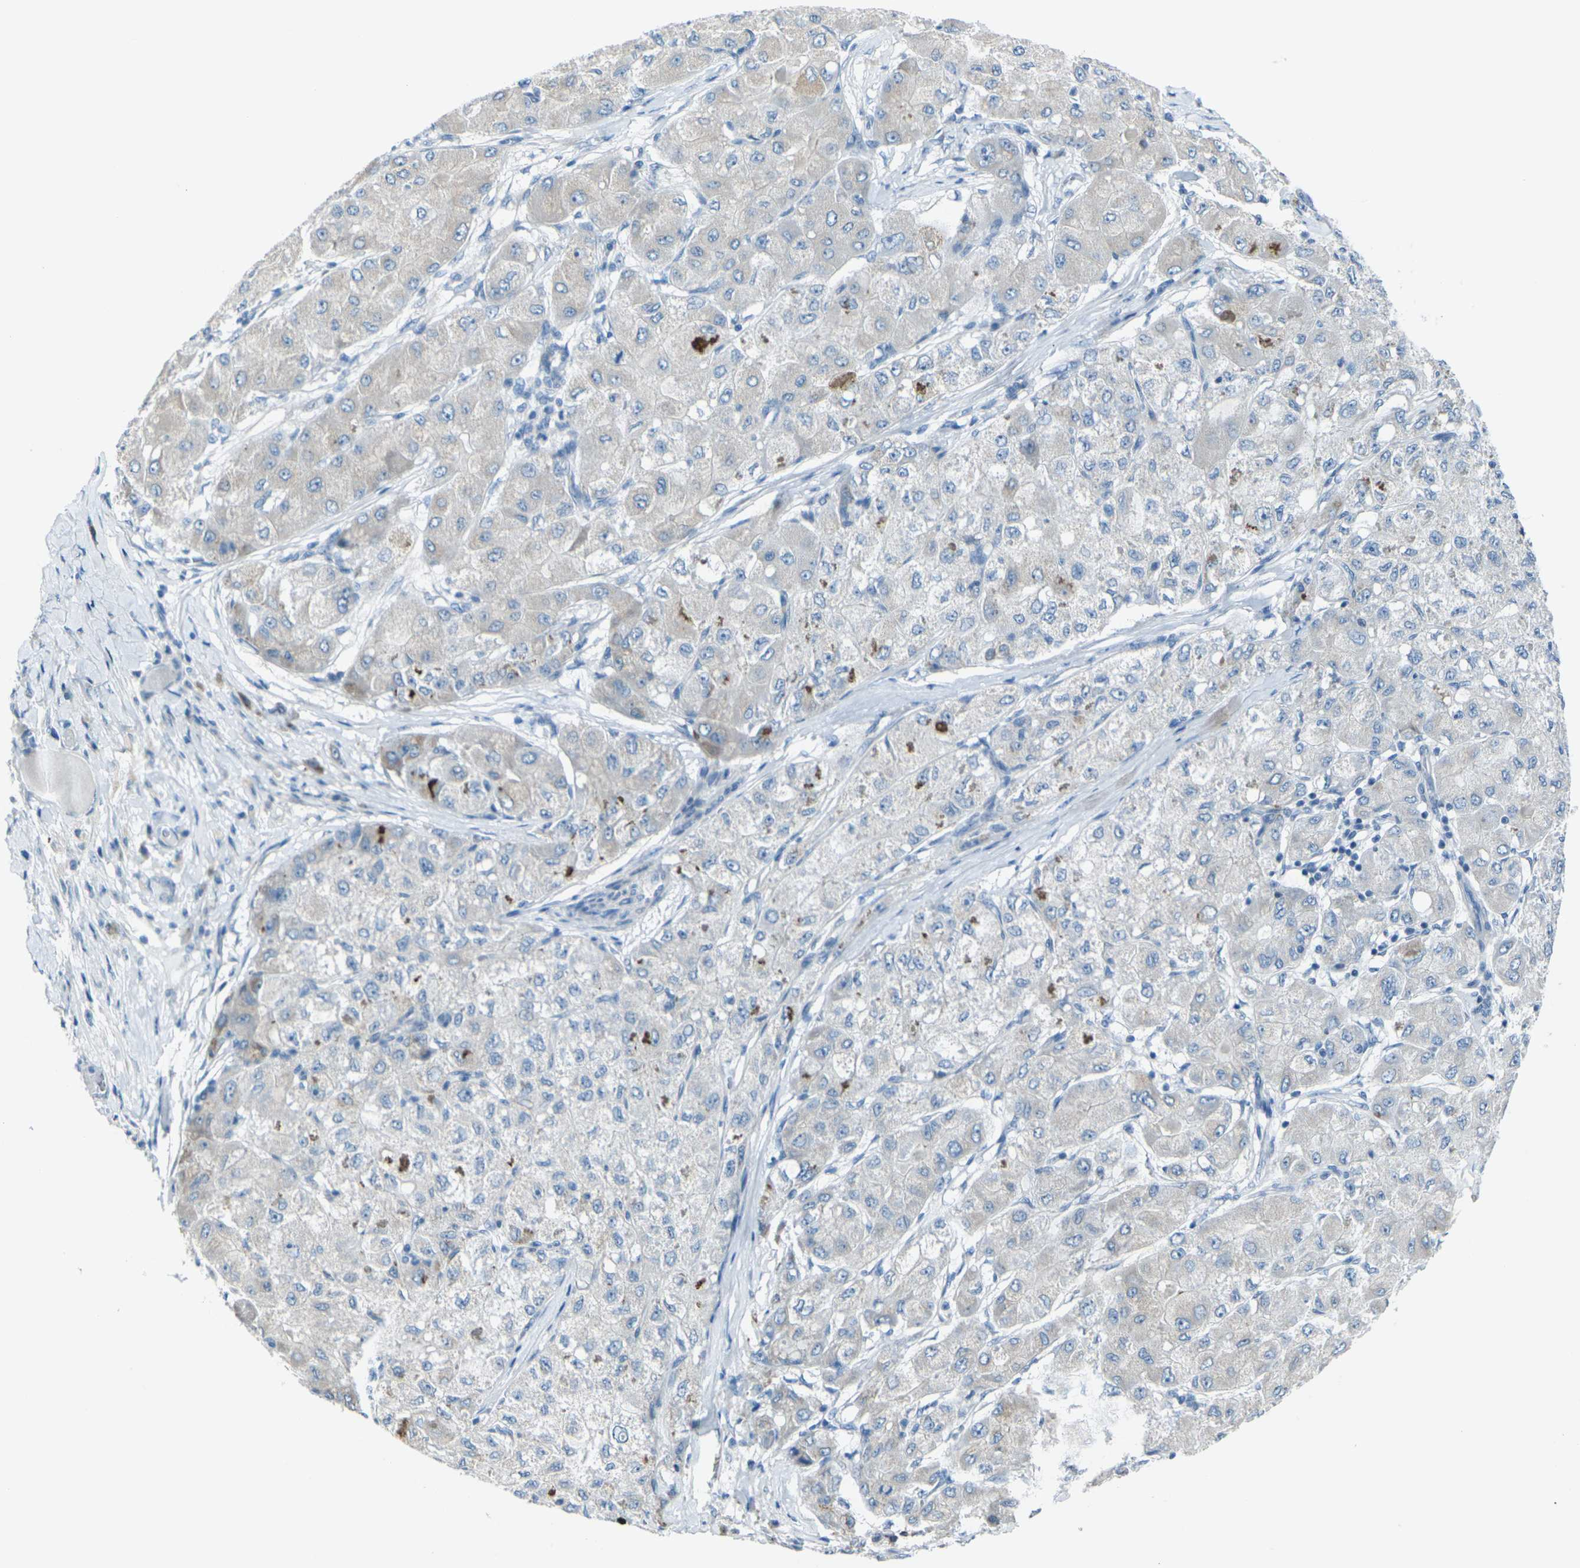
{"staining": {"intensity": "negative", "quantity": "none", "location": "none"}, "tissue": "liver cancer", "cell_type": "Tumor cells", "image_type": "cancer", "snomed": [{"axis": "morphology", "description": "Carcinoma, Hepatocellular, NOS"}, {"axis": "topography", "description": "Liver"}], "caption": "Immunohistochemistry of human hepatocellular carcinoma (liver) reveals no expression in tumor cells.", "gene": "ANKRD46", "patient": {"sex": "male", "age": 80}}